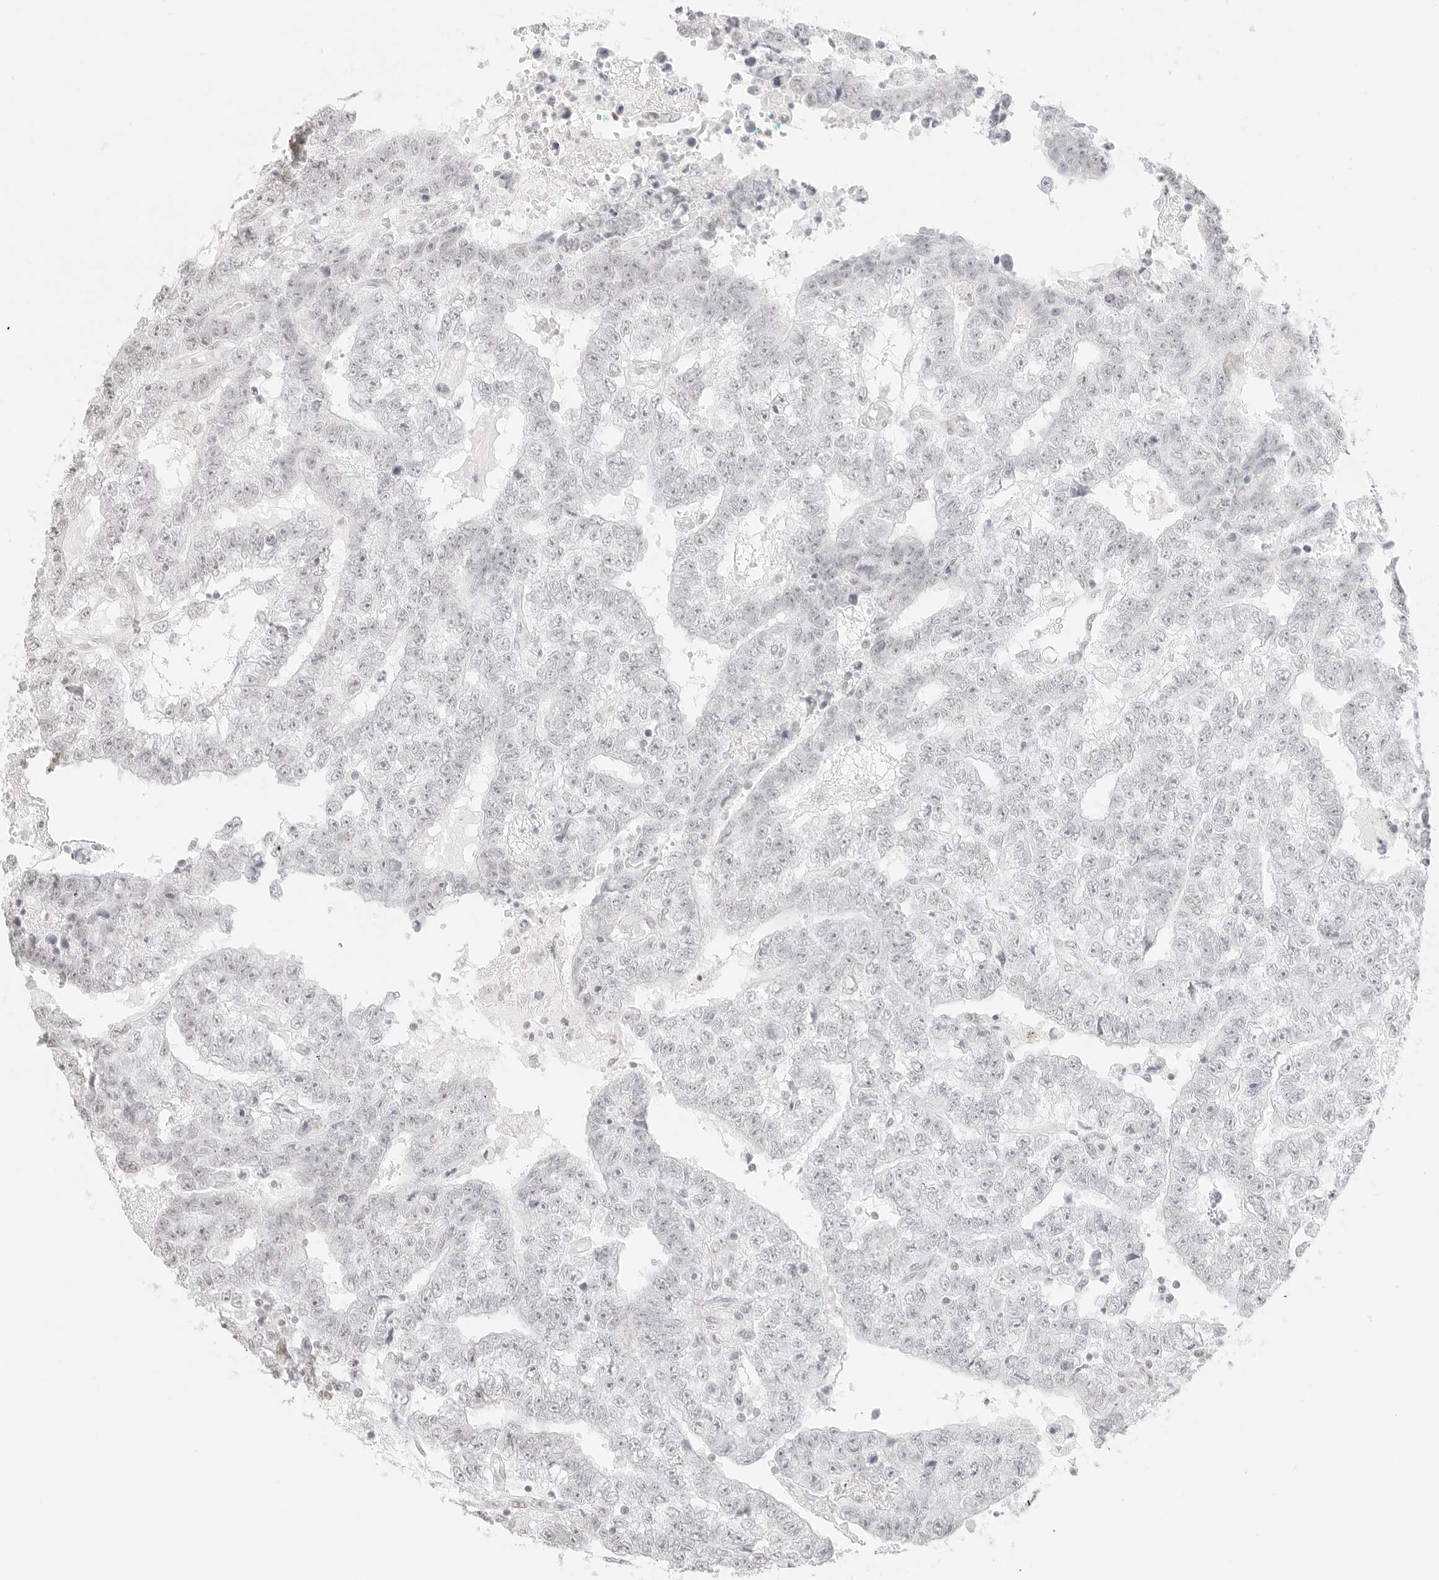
{"staining": {"intensity": "negative", "quantity": "none", "location": "none"}, "tissue": "testis cancer", "cell_type": "Tumor cells", "image_type": "cancer", "snomed": [{"axis": "morphology", "description": "Carcinoma, Embryonal, NOS"}, {"axis": "topography", "description": "Testis"}], "caption": "Tumor cells show no significant expression in testis embryonal carcinoma.", "gene": "FBLN5", "patient": {"sex": "male", "age": 25}}